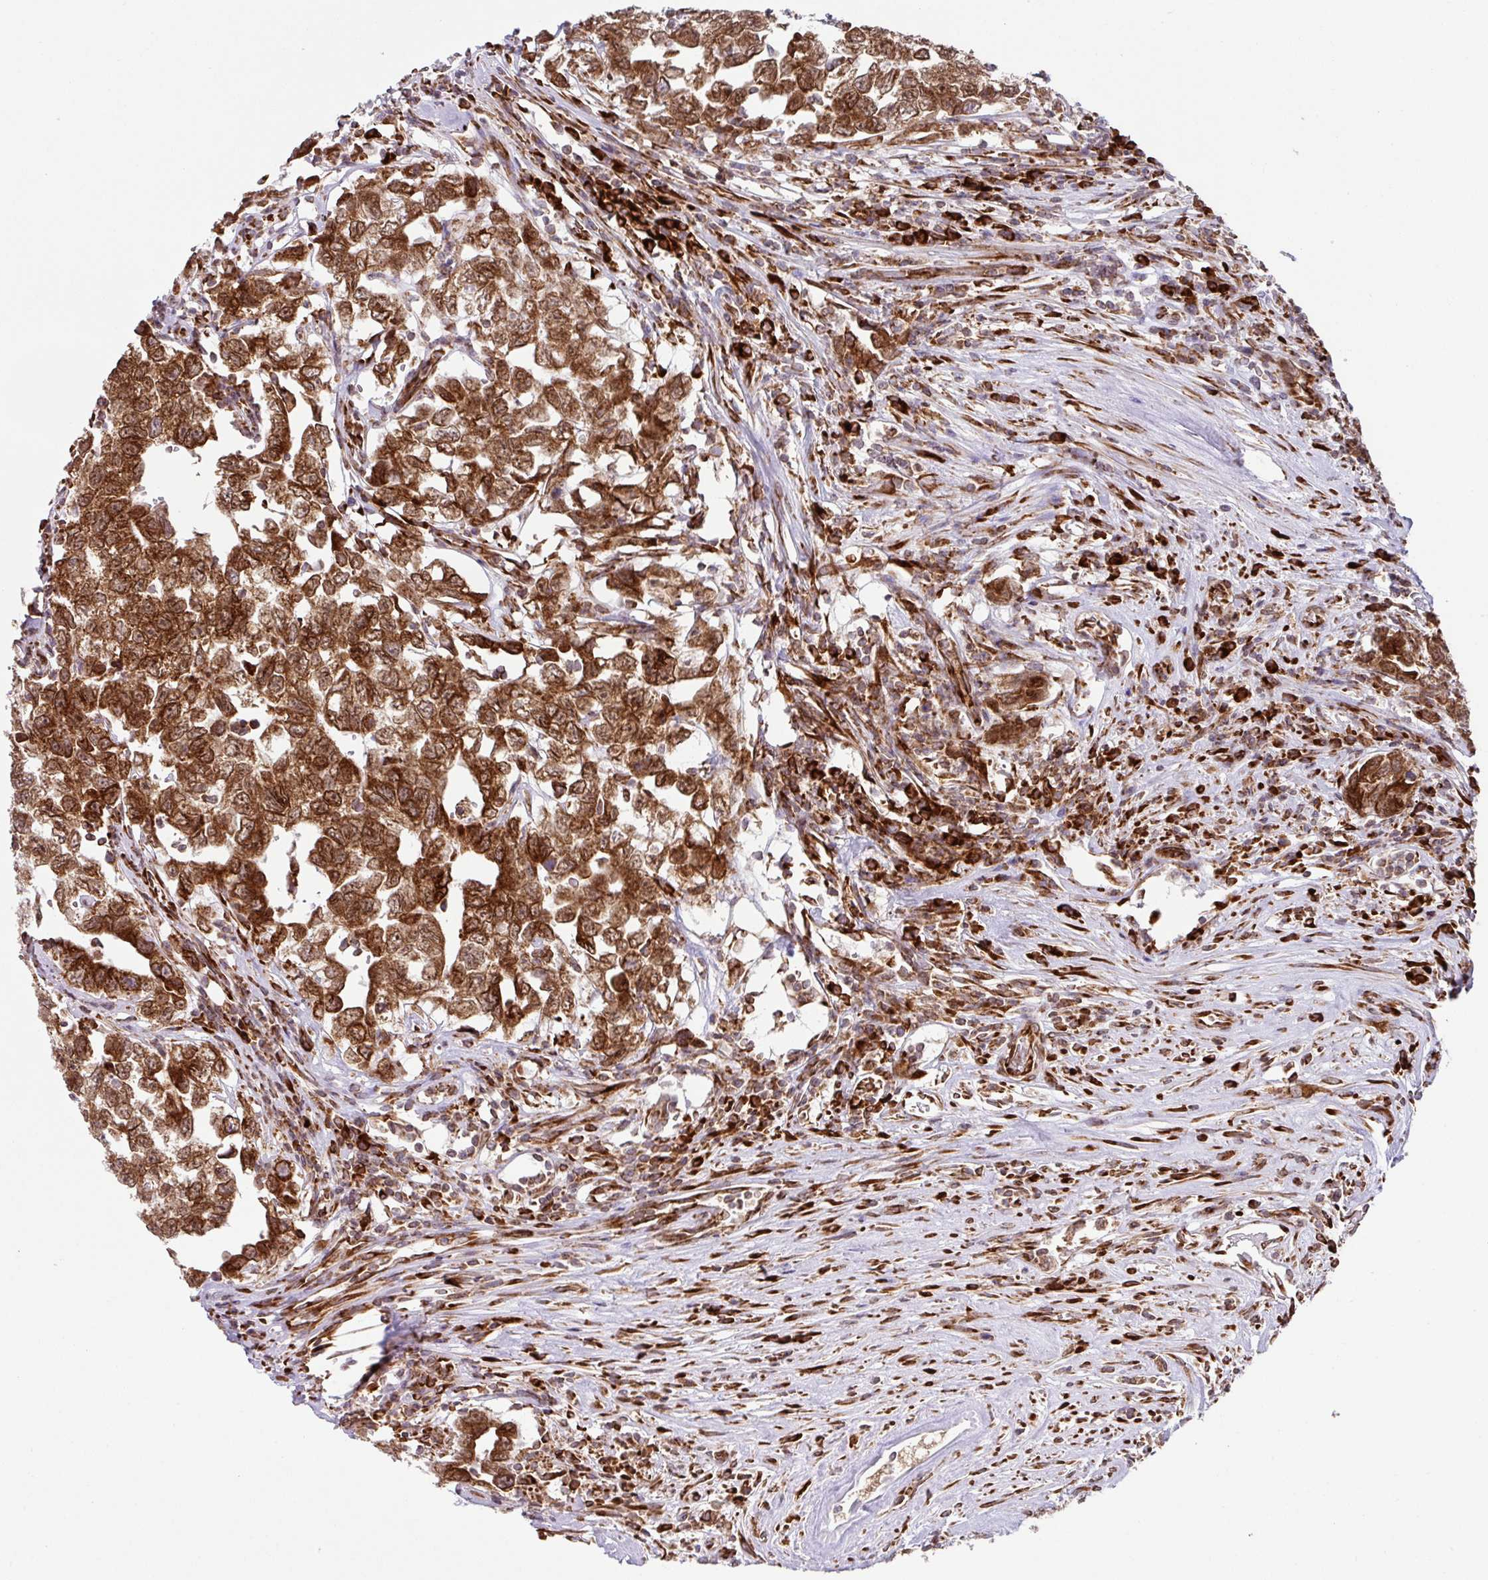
{"staining": {"intensity": "strong", "quantity": ">75%", "location": "cytoplasmic/membranous"}, "tissue": "testis cancer", "cell_type": "Tumor cells", "image_type": "cancer", "snomed": [{"axis": "morphology", "description": "Carcinoma, Embryonal, NOS"}, {"axis": "topography", "description": "Testis"}], "caption": "Protein staining of testis embryonal carcinoma tissue exhibits strong cytoplasmic/membranous positivity in about >75% of tumor cells.", "gene": "SLC39A7", "patient": {"sex": "male", "age": 22}}